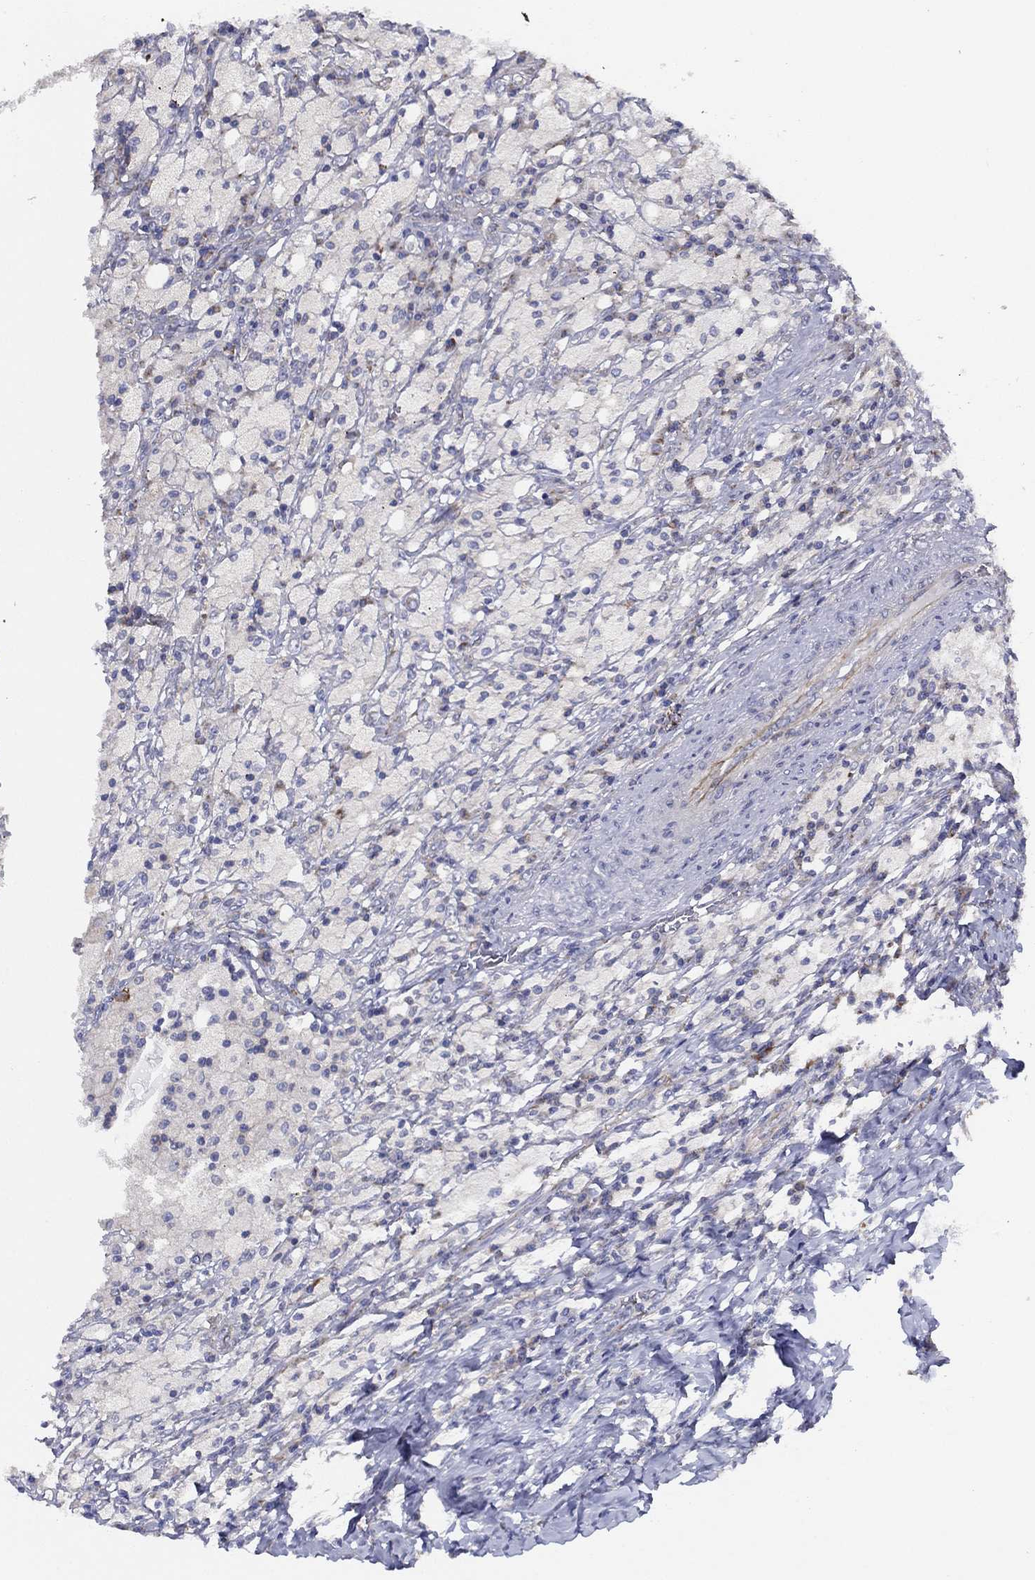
{"staining": {"intensity": "moderate", "quantity": "<25%", "location": "cytoplasmic/membranous"}, "tissue": "testis cancer", "cell_type": "Tumor cells", "image_type": "cancer", "snomed": [{"axis": "morphology", "description": "Necrosis, NOS"}, {"axis": "morphology", "description": "Carcinoma, Embryonal, NOS"}, {"axis": "topography", "description": "Testis"}], "caption": "Brown immunohistochemical staining in human testis embryonal carcinoma reveals moderate cytoplasmic/membranous expression in approximately <25% of tumor cells.", "gene": "ZNF223", "patient": {"sex": "male", "age": 19}}